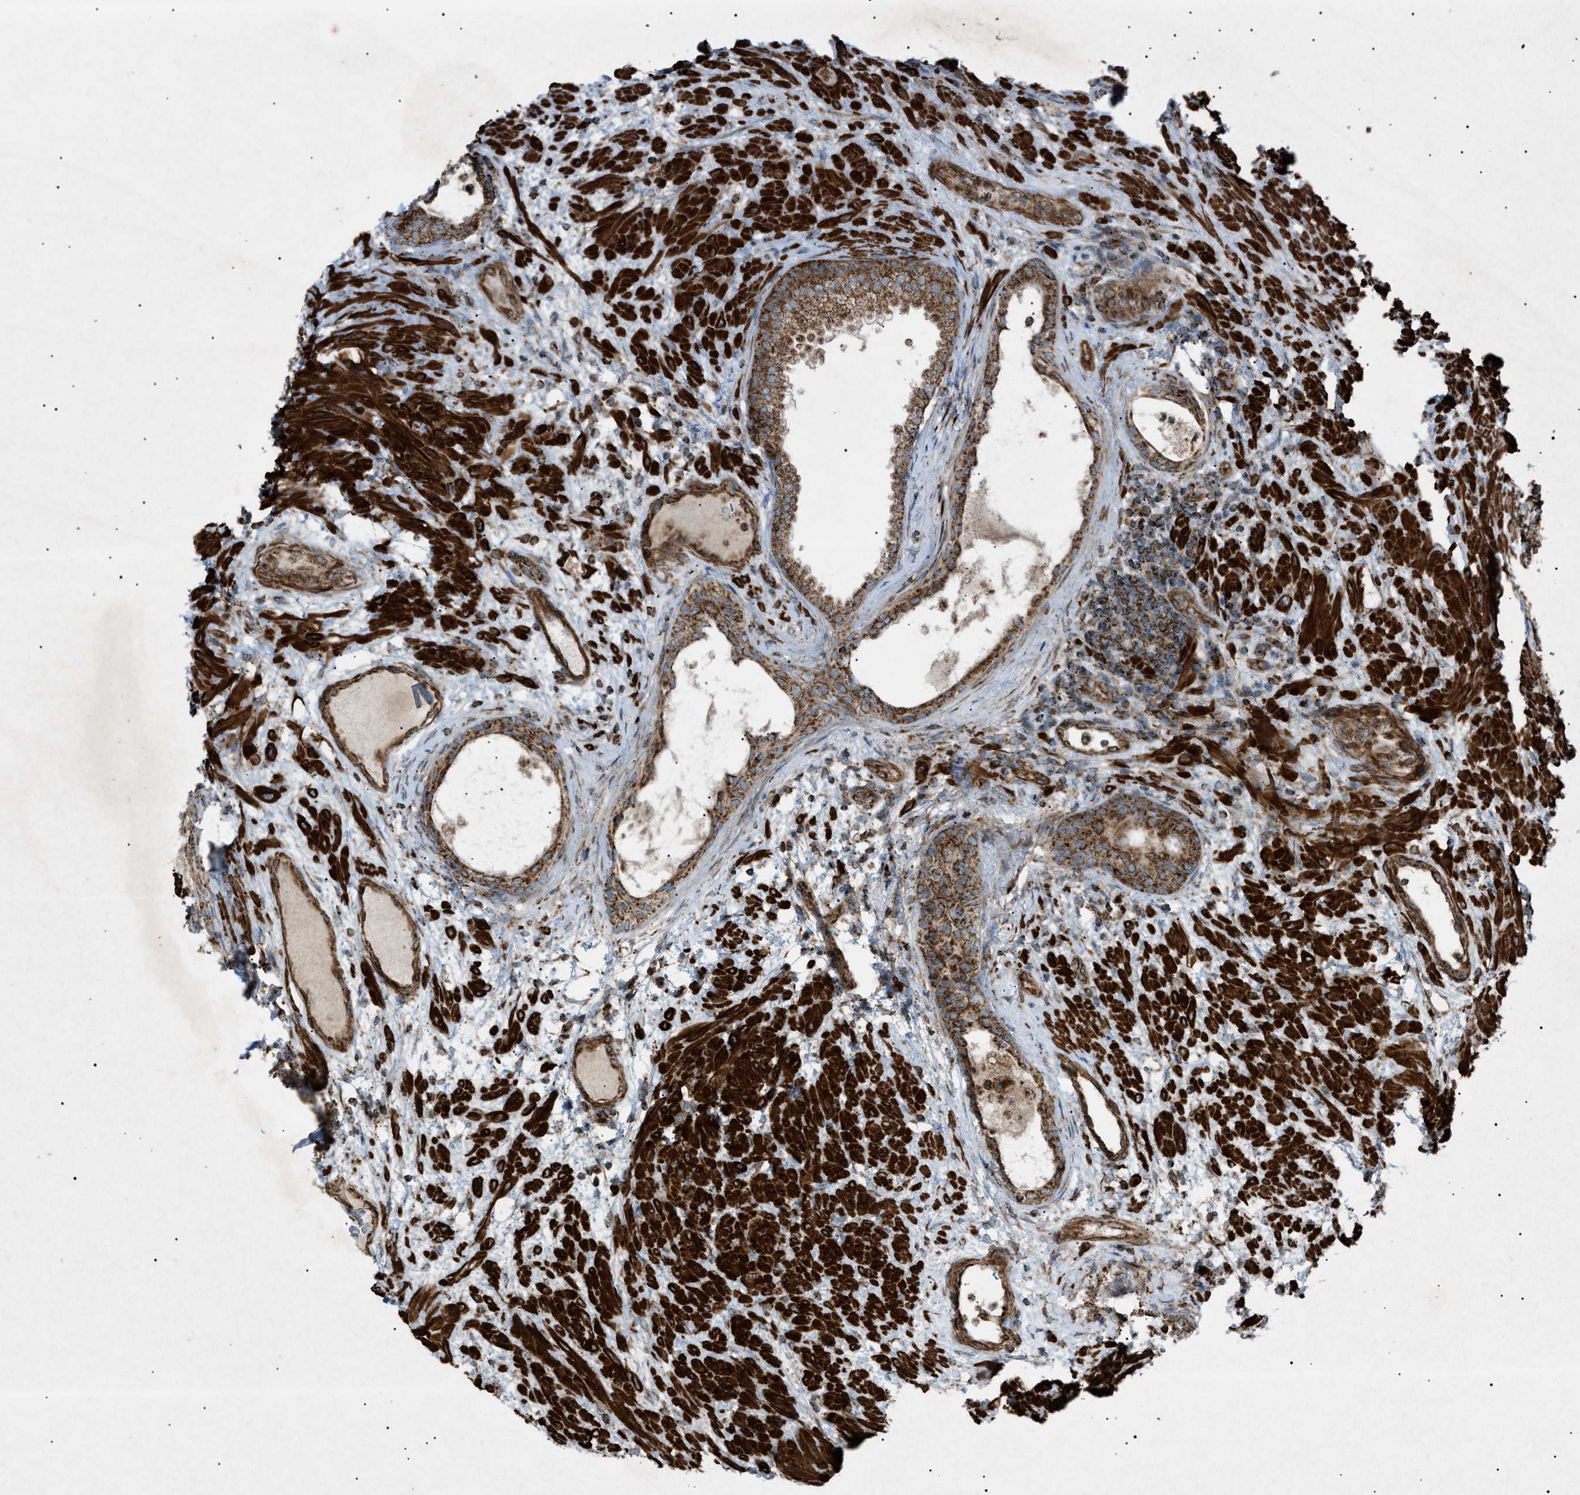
{"staining": {"intensity": "strong", "quantity": ">75%", "location": "cytoplasmic/membranous"}, "tissue": "prostate", "cell_type": "Glandular cells", "image_type": "normal", "snomed": [{"axis": "morphology", "description": "Normal tissue, NOS"}, {"axis": "topography", "description": "Prostate"}], "caption": "Prostate stained for a protein (brown) shows strong cytoplasmic/membranous positive expression in approximately >75% of glandular cells.", "gene": "C1GALT1C1", "patient": {"sex": "male", "age": 76}}